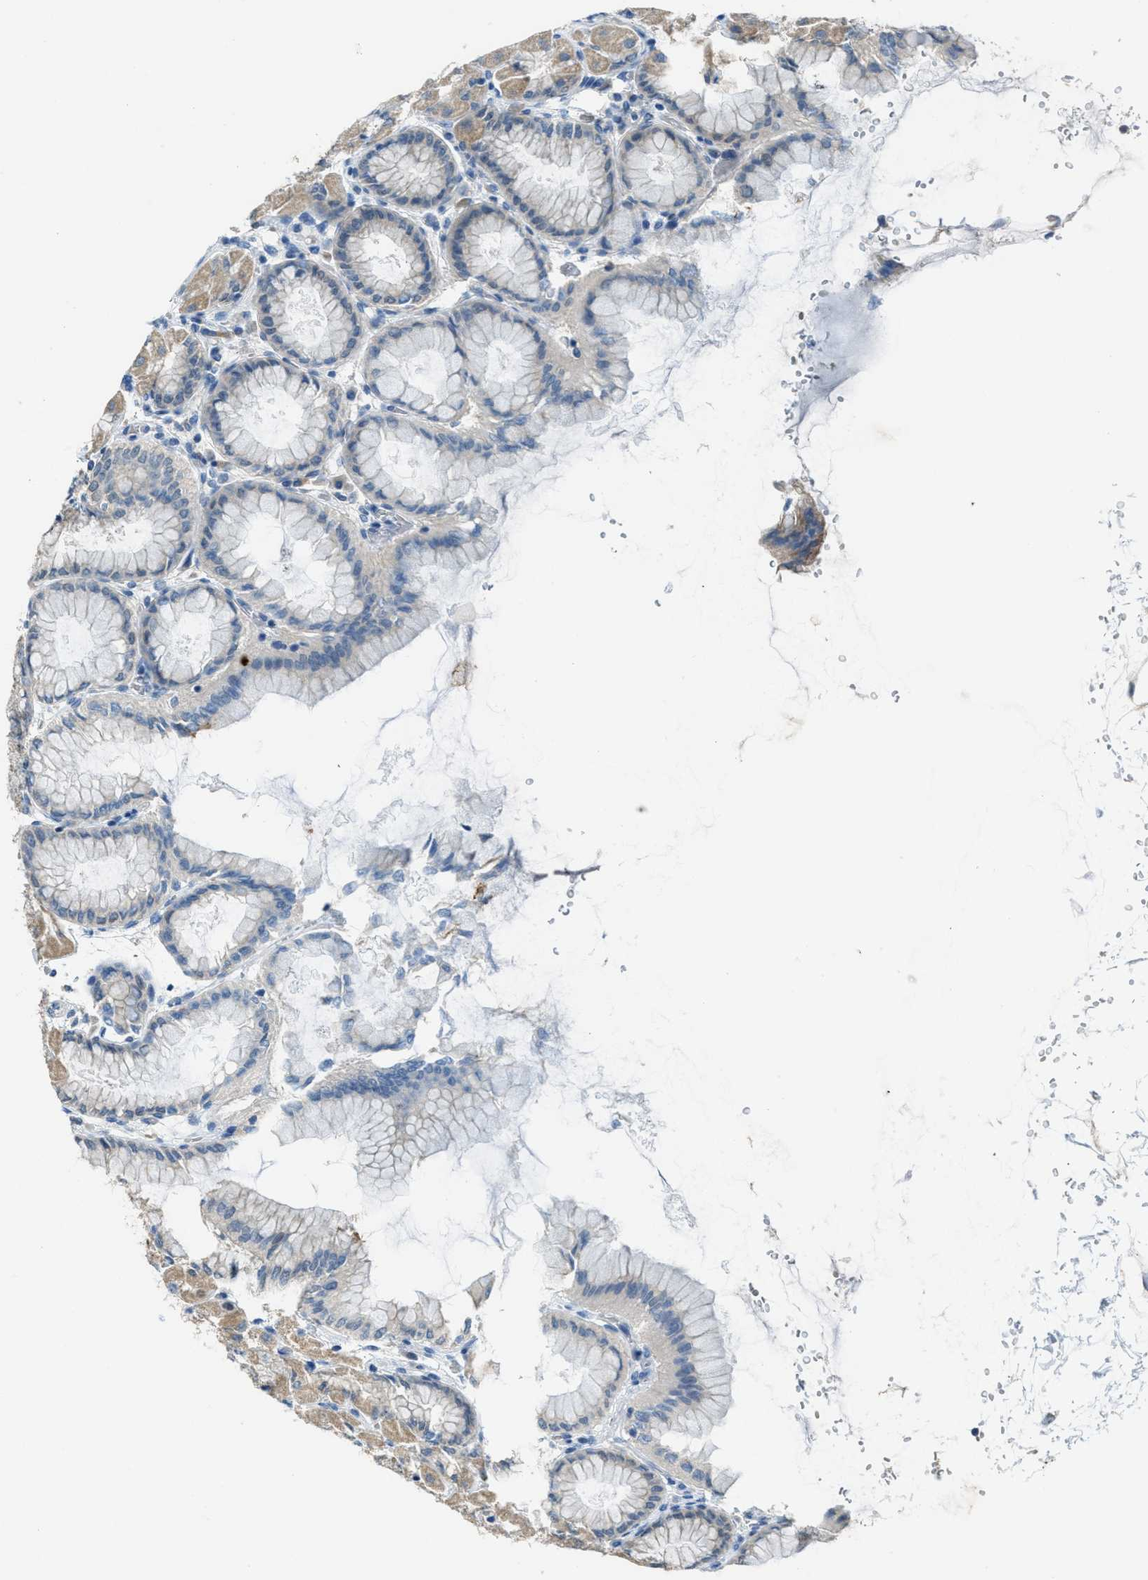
{"staining": {"intensity": "moderate", "quantity": ">75%", "location": "cytoplasmic/membranous"}, "tissue": "stomach", "cell_type": "Glandular cells", "image_type": "normal", "snomed": [{"axis": "morphology", "description": "Normal tissue, NOS"}, {"axis": "topography", "description": "Stomach, upper"}], "caption": "Immunohistochemistry (IHC) (DAB (3,3'-diaminobenzidine)) staining of normal human stomach demonstrates moderate cytoplasmic/membranous protein expression in approximately >75% of glandular cells.", "gene": "CDON", "patient": {"sex": "female", "age": 56}}